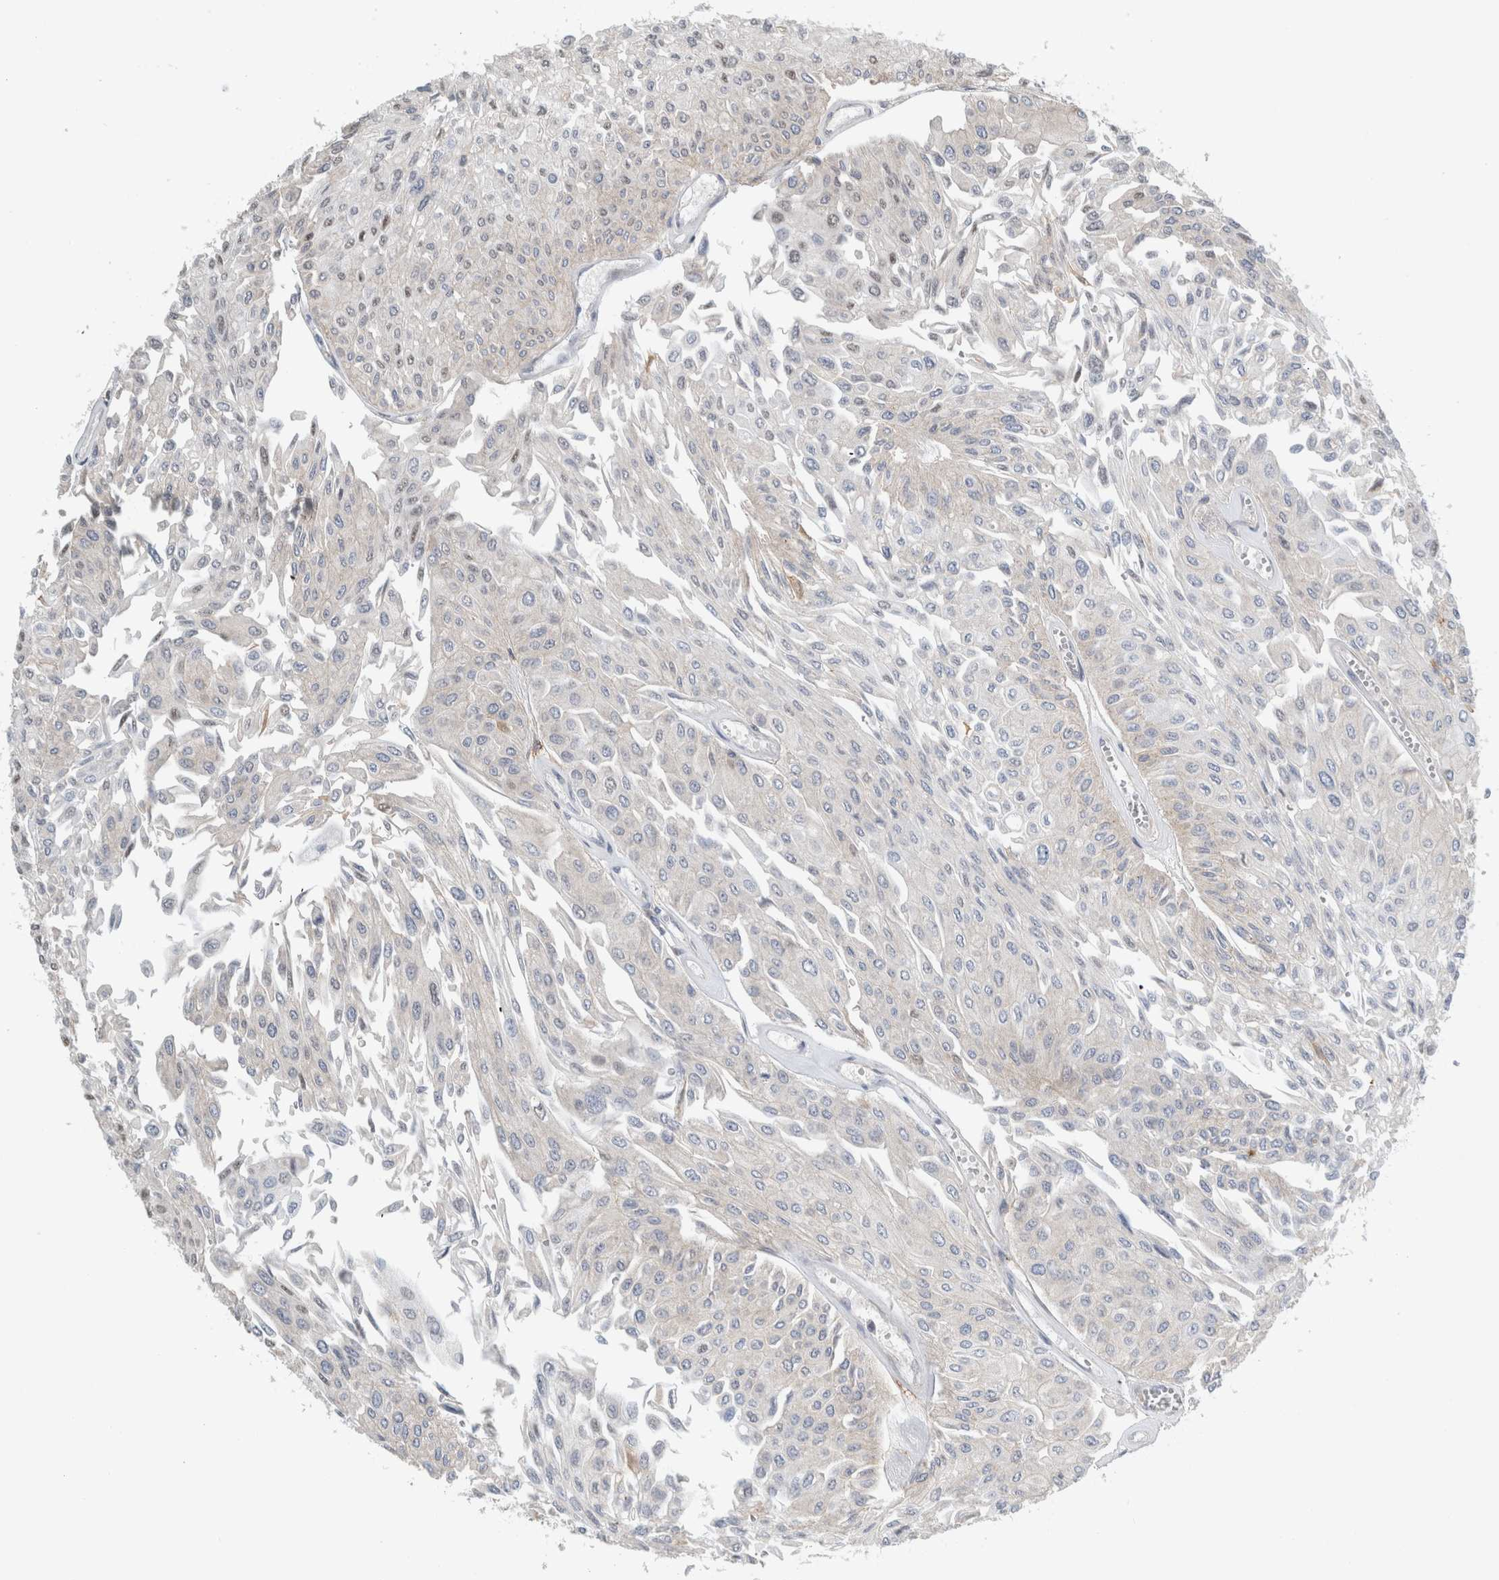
{"staining": {"intensity": "weak", "quantity": "<25%", "location": "nuclear"}, "tissue": "urothelial cancer", "cell_type": "Tumor cells", "image_type": "cancer", "snomed": [{"axis": "morphology", "description": "Urothelial carcinoma, Low grade"}, {"axis": "topography", "description": "Urinary bladder"}], "caption": "This is an immunohistochemistry (IHC) histopathology image of urothelial cancer. There is no staining in tumor cells.", "gene": "ERCC6L2", "patient": {"sex": "male", "age": 67}}